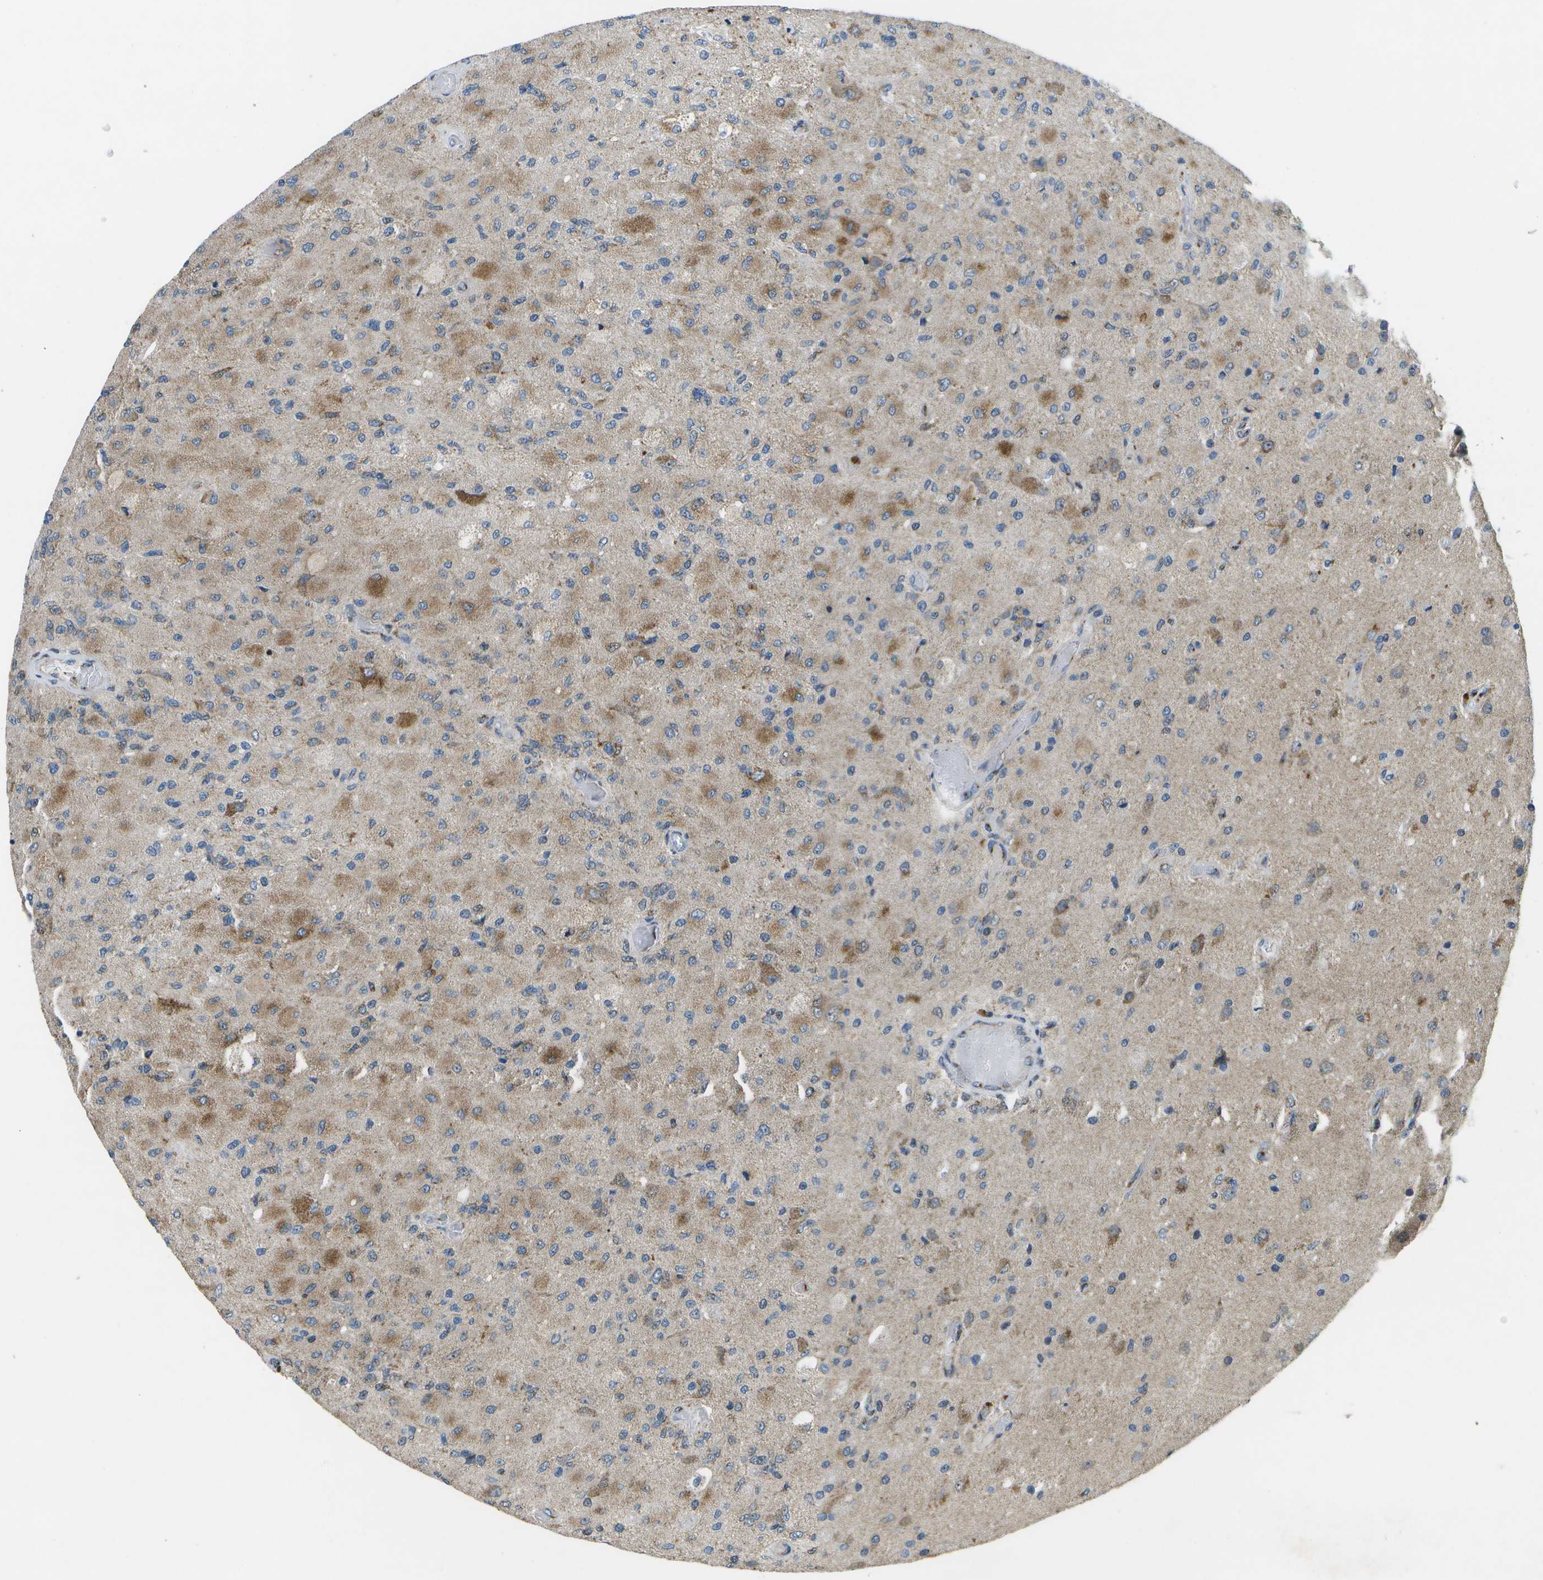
{"staining": {"intensity": "moderate", "quantity": "25%-75%", "location": "cytoplasmic/membranous"}, "tissue": "glioma", "cell_type": "Tumor cells", "image_type": "cancer", "snomed": [{"axis": "morphology", "description": "Normal tissue, NOS"}, {"axis": "morphology", "description": "Glioma, malignant, High grade"}, {"axis": "topography", "description": "Cerebral cortex"}], "caption": "IHC image of human glioma stained for a protein (brown), which displays medium levels of moderate cytoplasmic/membranous expression in approximately 25%-75% of tumor cells.", "gene": "GALNT15", "patient": {"sex": "male", "age": 77}}